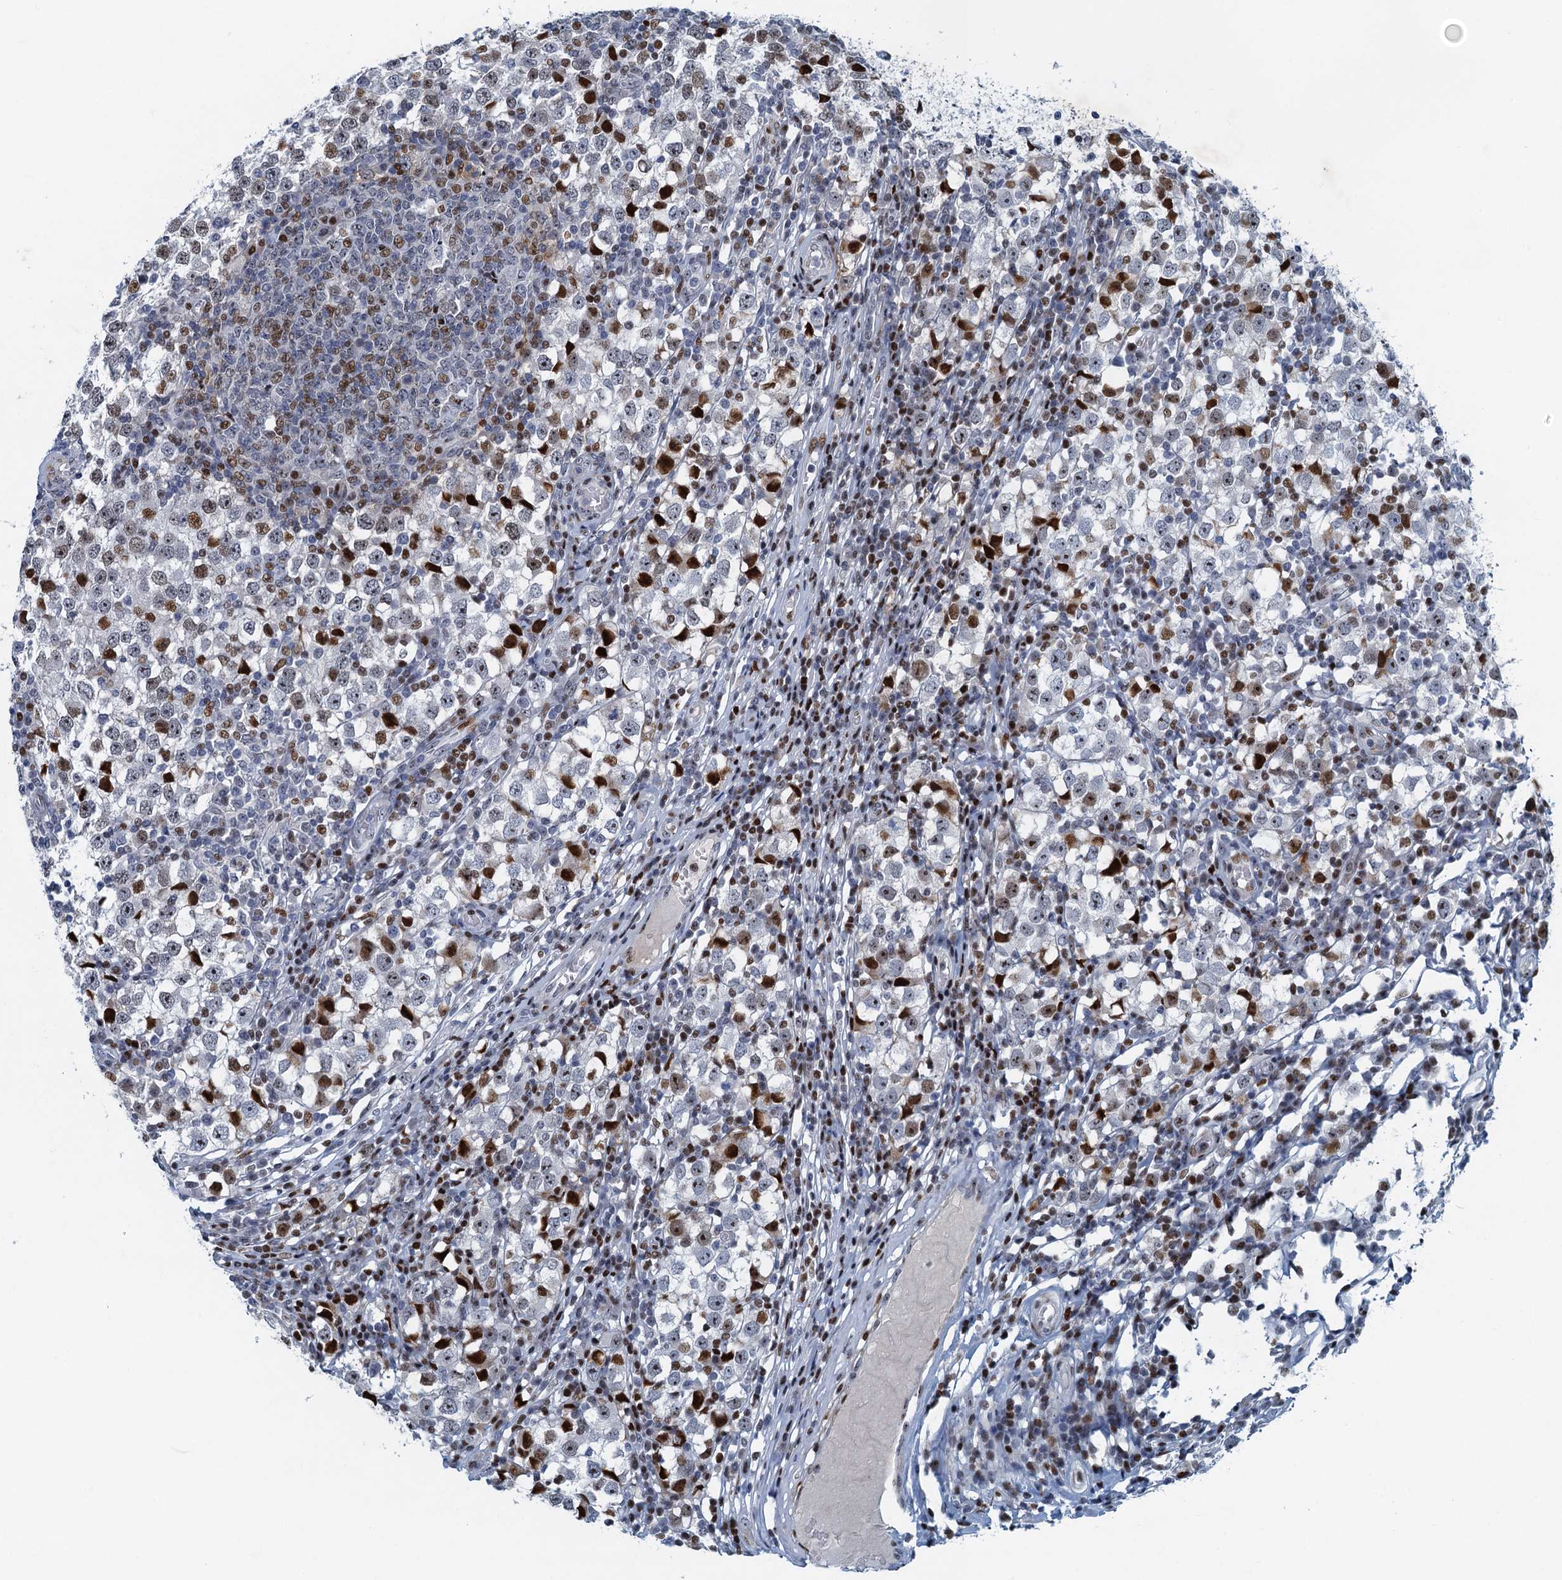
{"staining": {"intensity": "strong", "quantity": "<25%", "location": "nuclear"}, "tissue": "testis cancer", "cell_type": "Tumor cells", "image_type": "cancer", "snomed": [{"axis": "morphology", "description": "Seminoma, NOS"}, {"axis": "topography", "description": "Testis"}], "caption": "An immunohistochemistry image of neoplastic tissue is shown. Protein staining in brown shows strong nuclear positivity in testis cancer (seminoma) within tumor cells. (DAB IHC with brightfield microscopy, high magnification).", "gene": "ANKRD13D", "patient": {"sex": "male", "age": 65}}